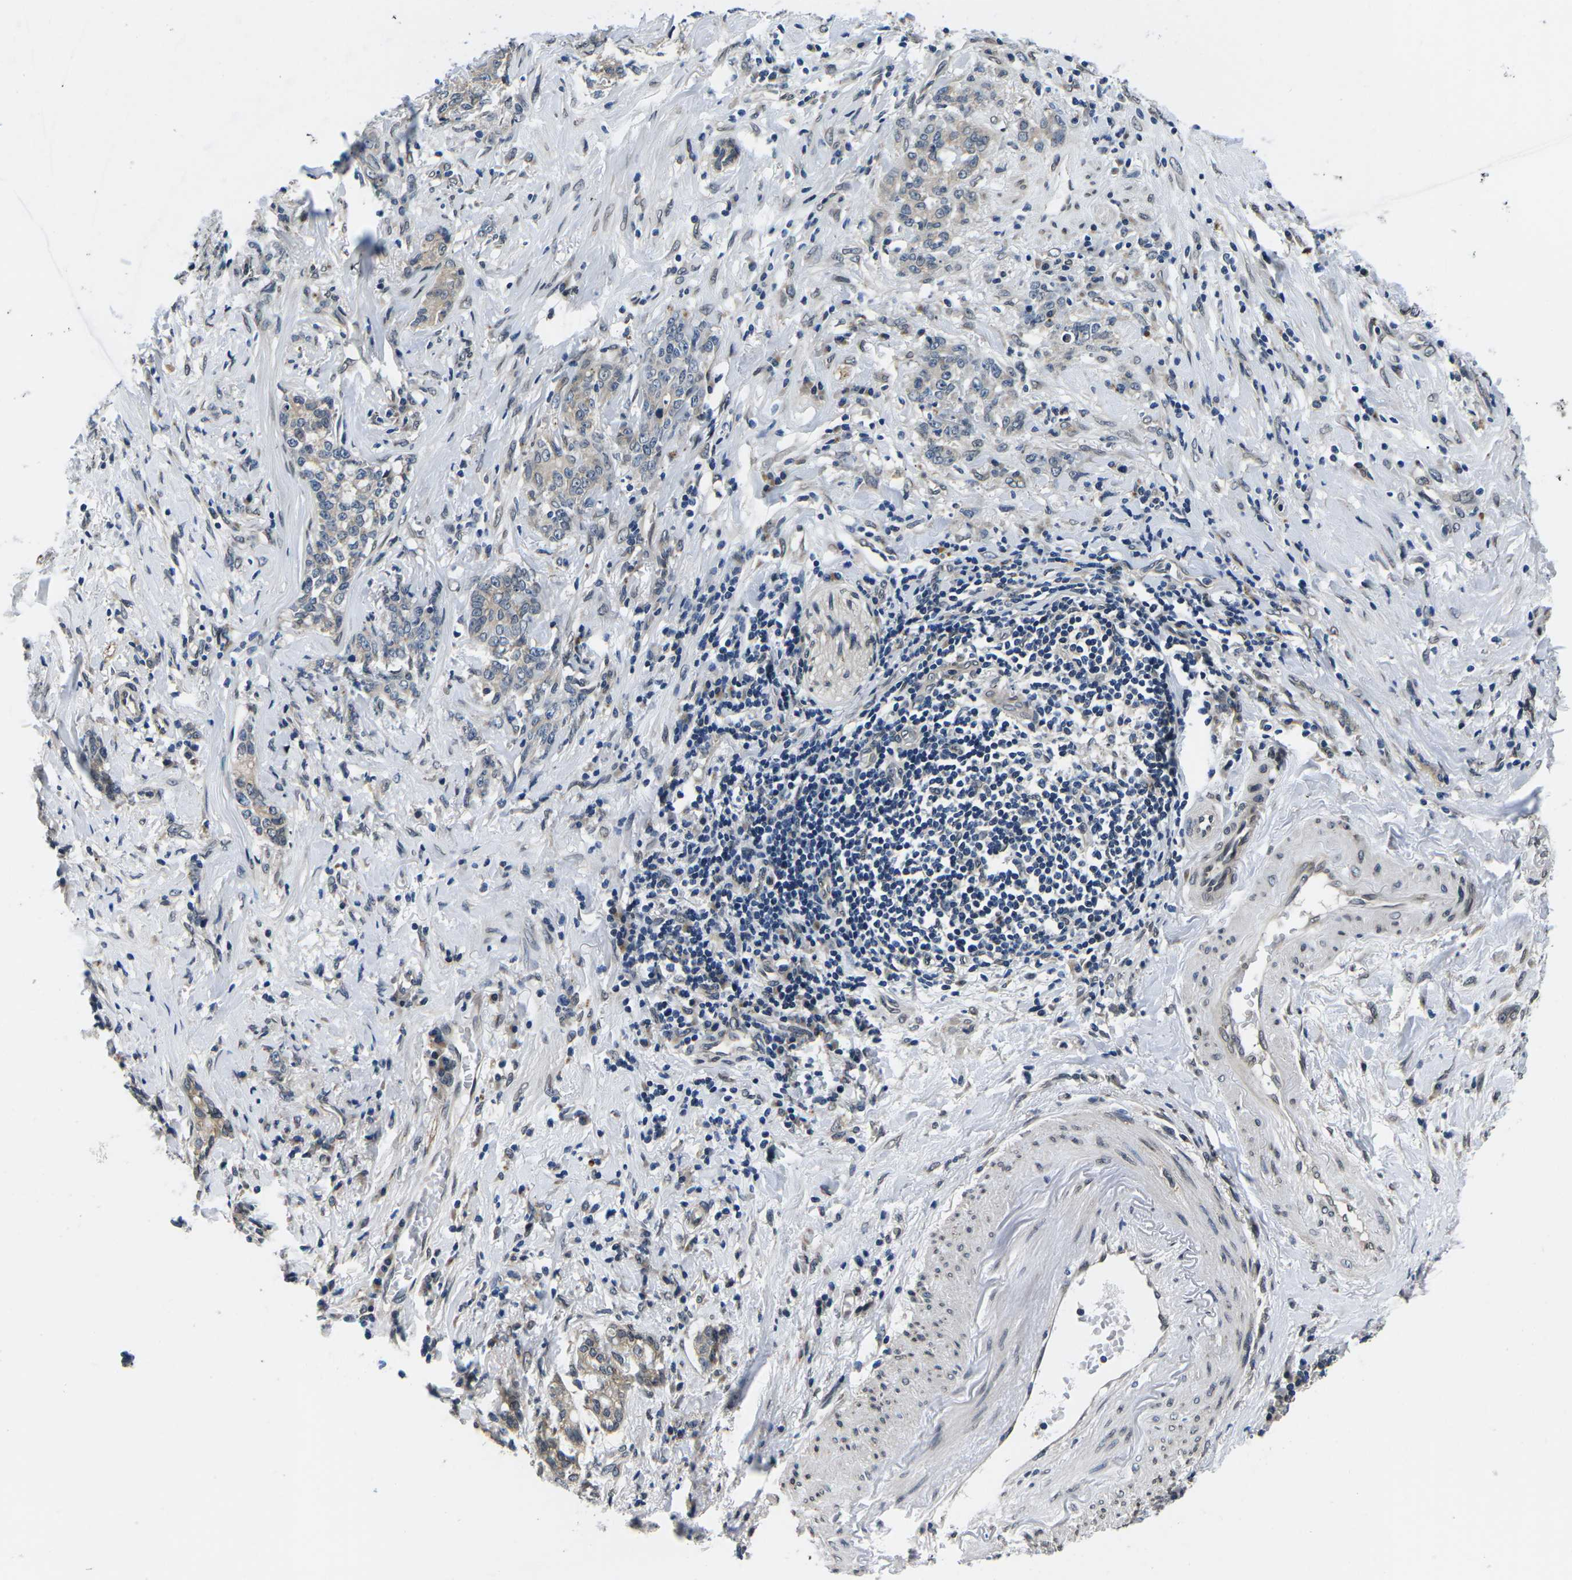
{"staining": {"intensity": "negative", "quantity": "none", "location": "none"}, "tissue": "stomach cancer", "cell_type": "Tumor cells", "image_type": "cancer", "snomed": [{"axis": "morphology", "description": "Adenocarcinoma, NOS"}, {"axis": "topography", "description": "Stomach, lower"}], "caption": "Stomach cancer (adenocarcinoma) stained for a protein using immunohistochemistry shows no expression tumor cells.", "gene": "SNX10", "patient": {"sex": "male", "age": 88}}